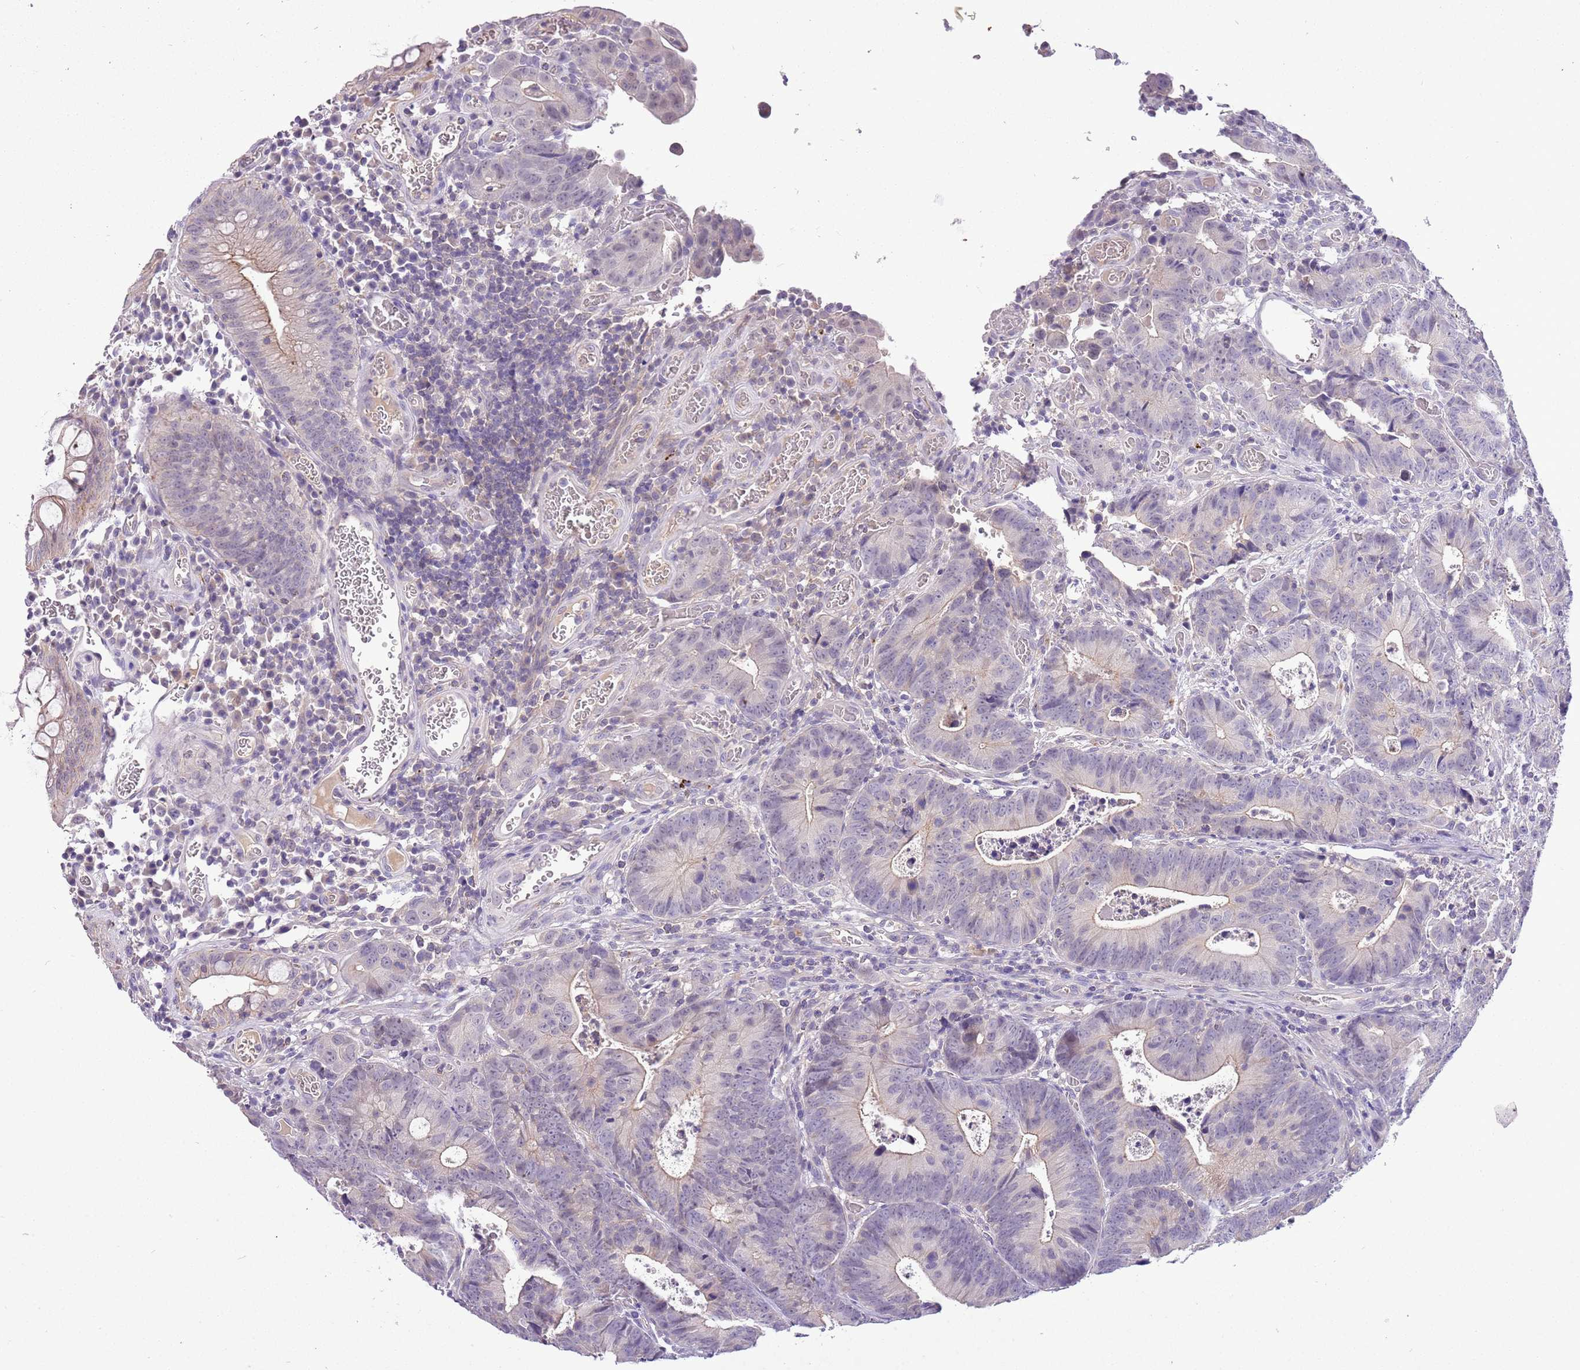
{"staining": {"intensity": "negative", "quantity": "none", "location": "none"}, "tissue": "colorectal cancer", "cell_type": "Tumor cells", "image_type": "cancer", "snomed": [{"axis": "morphology", "description": "Adenocarcinoma, NOS"}, {"axis": "topography", "description": "Colon"}], "caption": "This micrograph is of colorectal adenocarcinoma stained with immunohistochemistry to label a protein in brown with the nuclei are counter-stained blue. There is no staining in tumor cells.", "gene": "CFAP73", "patient": {"sex": "female", "age": 57}}